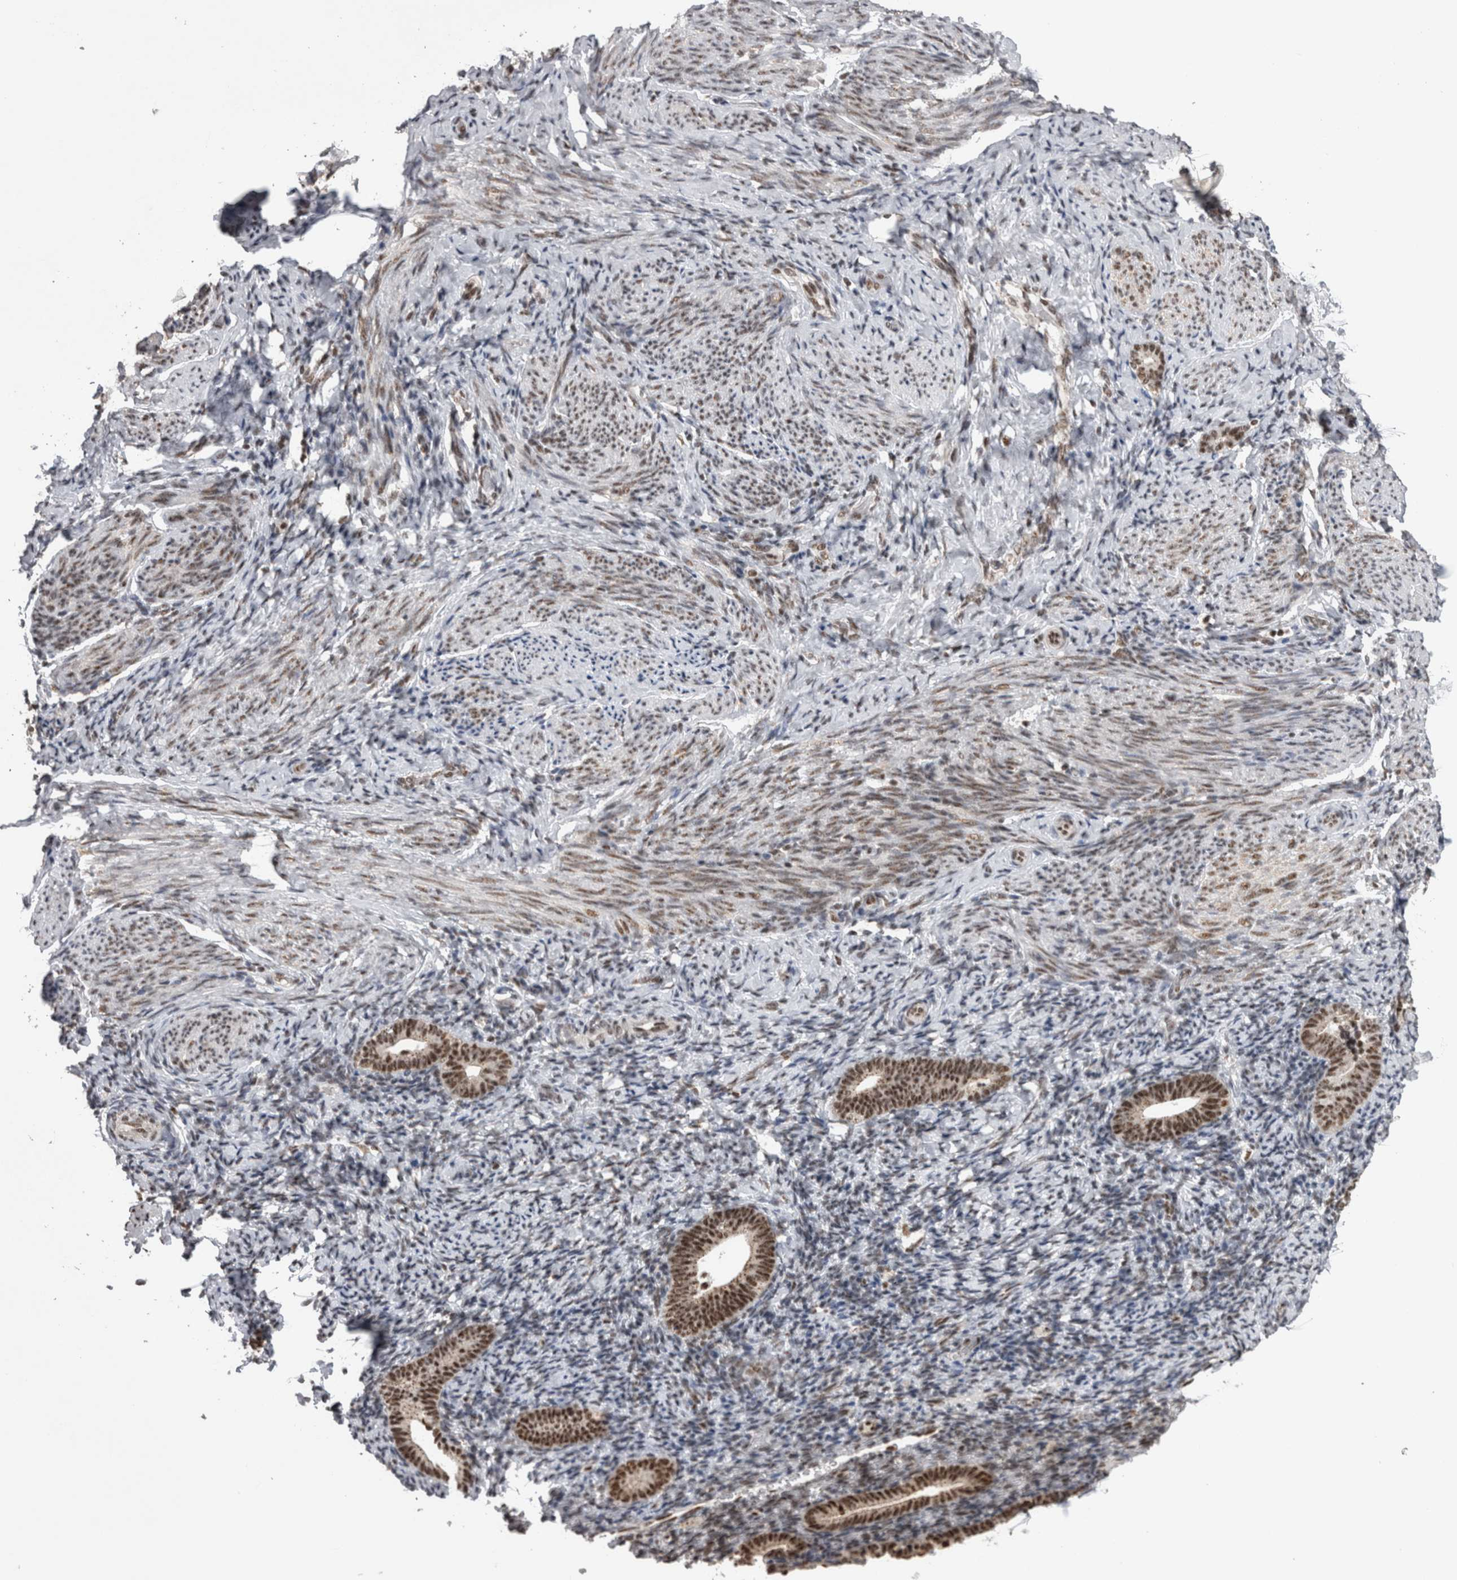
{"staining": {"intensity": "moderate", "quantity": "25%-75%", "location": "nuclear"}, "tissue": "endometrium", "cell_type": "Cells in endometrial stroma", "image_type": "normal", "snomed": [{"axis": "morphology", "description": "Normal tissue, NOS"}, {"axis": "topography", "description": "Endometrium"}], "caption": "Immunohistochemistry (IHC) histopathology image of unremarkable human endometrium stained for a protein (brown), which exhibits medium levels of moderate nuclear staining in approximately 25%-75% of cells in endometrial stroma.", "gene": "CDK11A", "patient": {"sex": "female", "age": 51}}